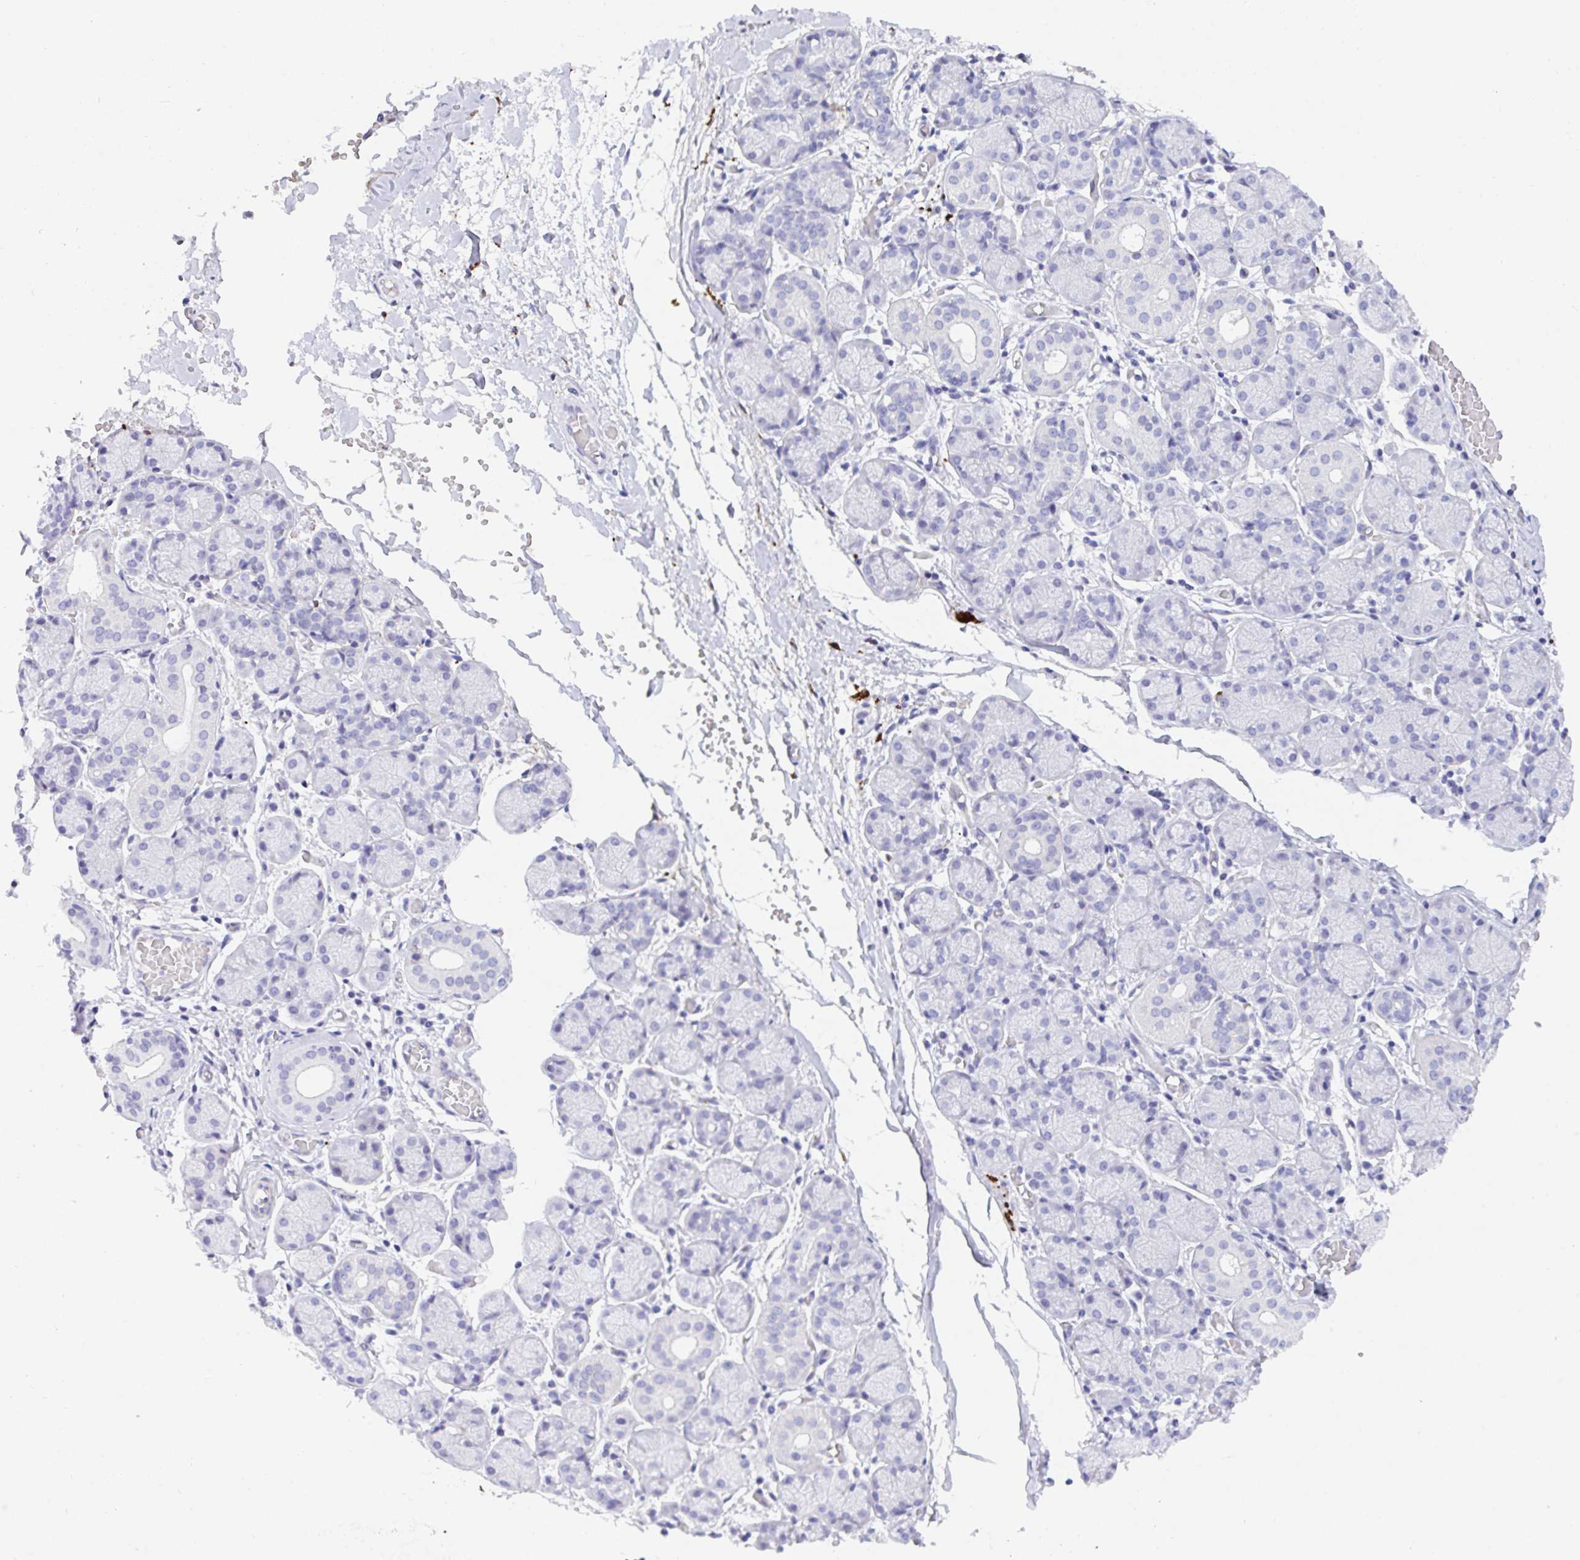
{"staining": {"intensity": "negative", "quantity": "none", "location": "none"}, "tissue": "salivary gland", "cell_type": "Glandular cells", "image_type": "normal", "snomed": [{"axis": "morphology", "description": "Normal tissue, NOS"}, {"axis": "topography", "description": "Salivary gland"}], "caption": "IHC micrograph of normal salivary gland: human salivary gland stained with DAB exhibits no significant protein staining in glandular cells.", "gene": "KMT2E", "patient": {"sex": "female", "age": 24}}